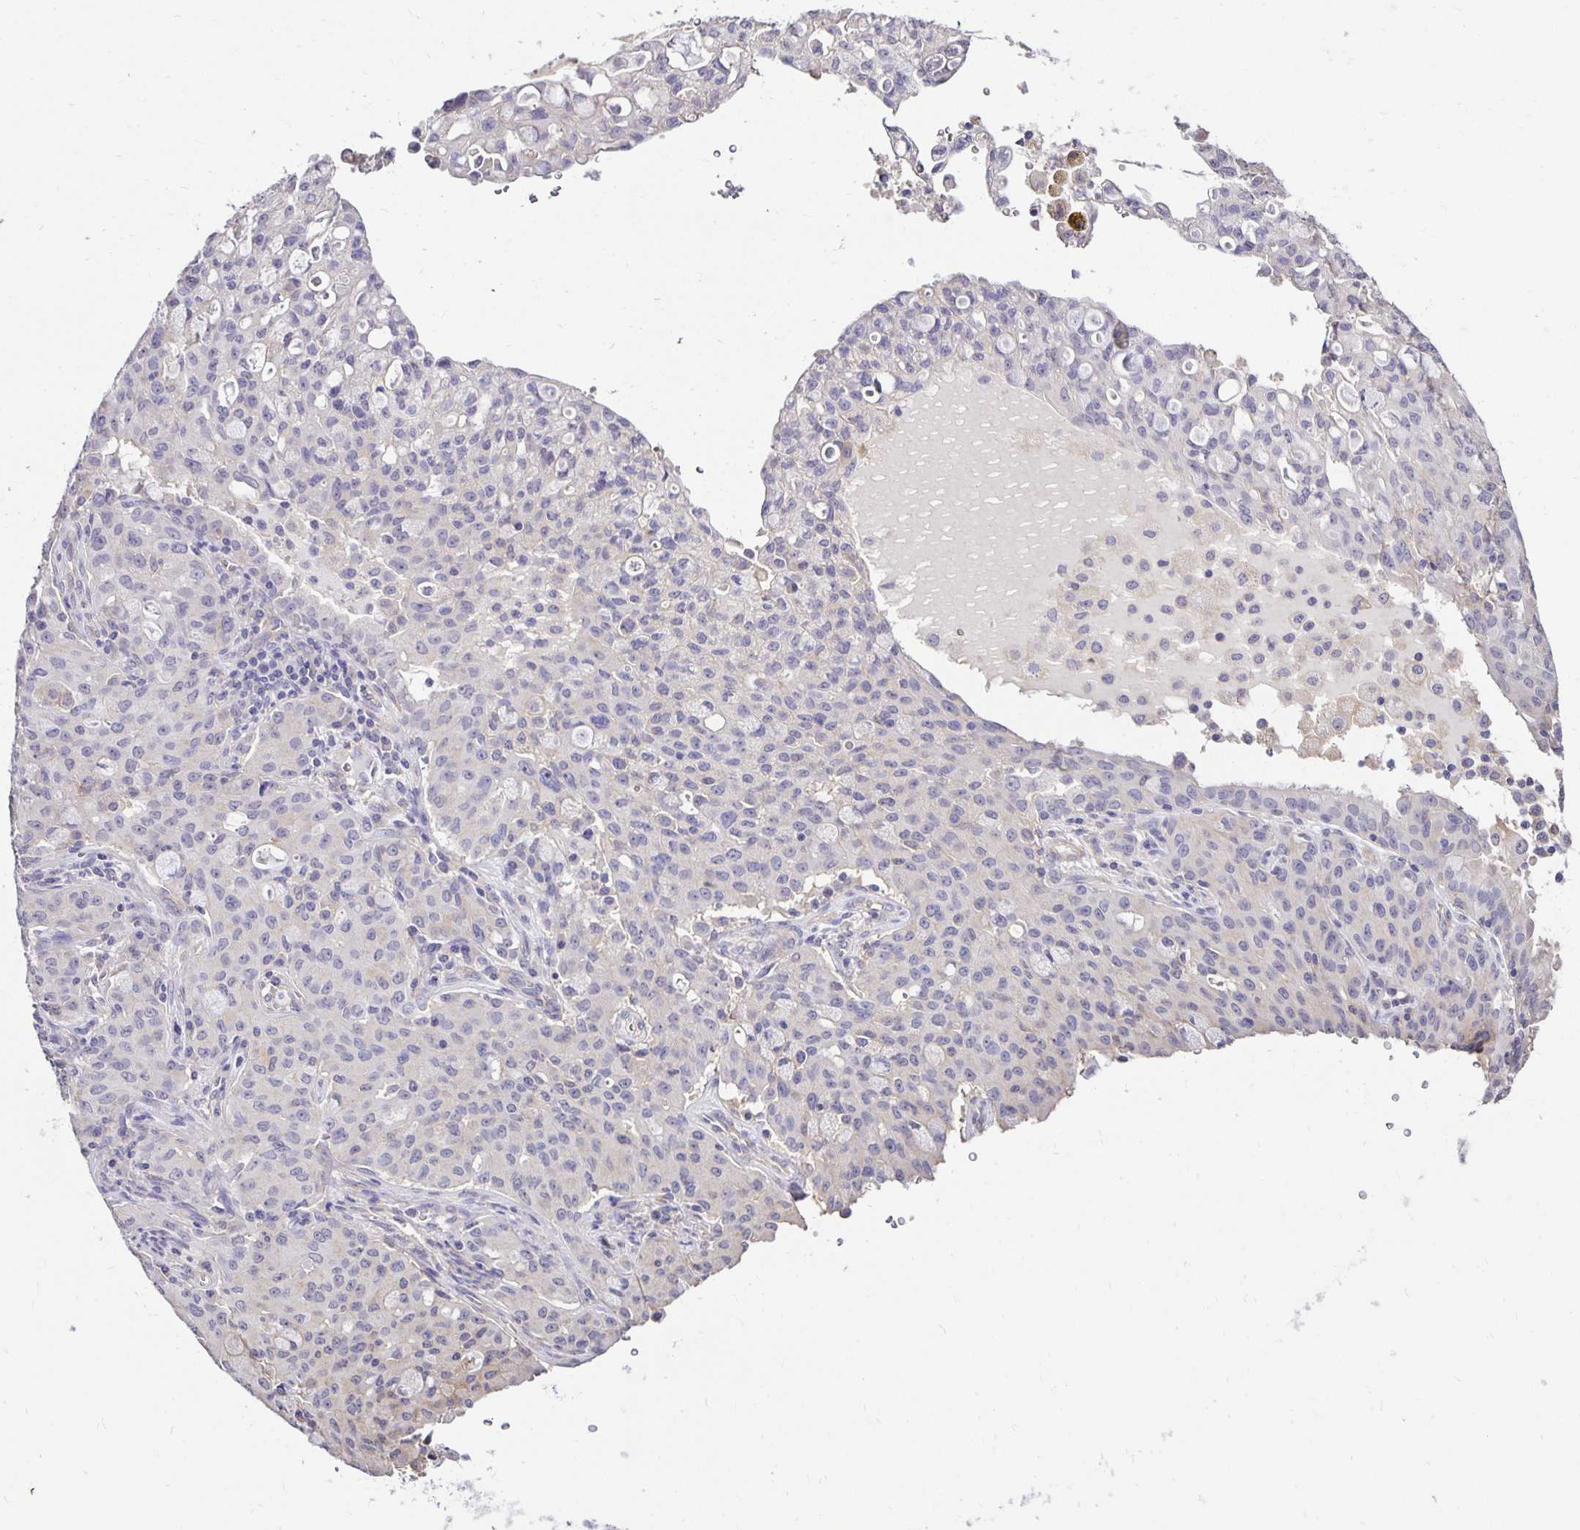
{"staining": {"intensity": "negative", "quantity": "none", "location": "none"}, "tissue": "lung cancer", "cell_type": "Tumor cells", "image_type": "cancer", "snomed": [{"axis": "morphology", "description": "Adenocarcinoma, NOS"}, {"axis": "topography", "description": "Lung"}], "caption": "This is an immunohistochemistry micrograph of lung adenocarcinoma. There is no positivity in tumor cells.", "gene": "PNPLA3", "patient": {"sex": "female", "age": 44}}